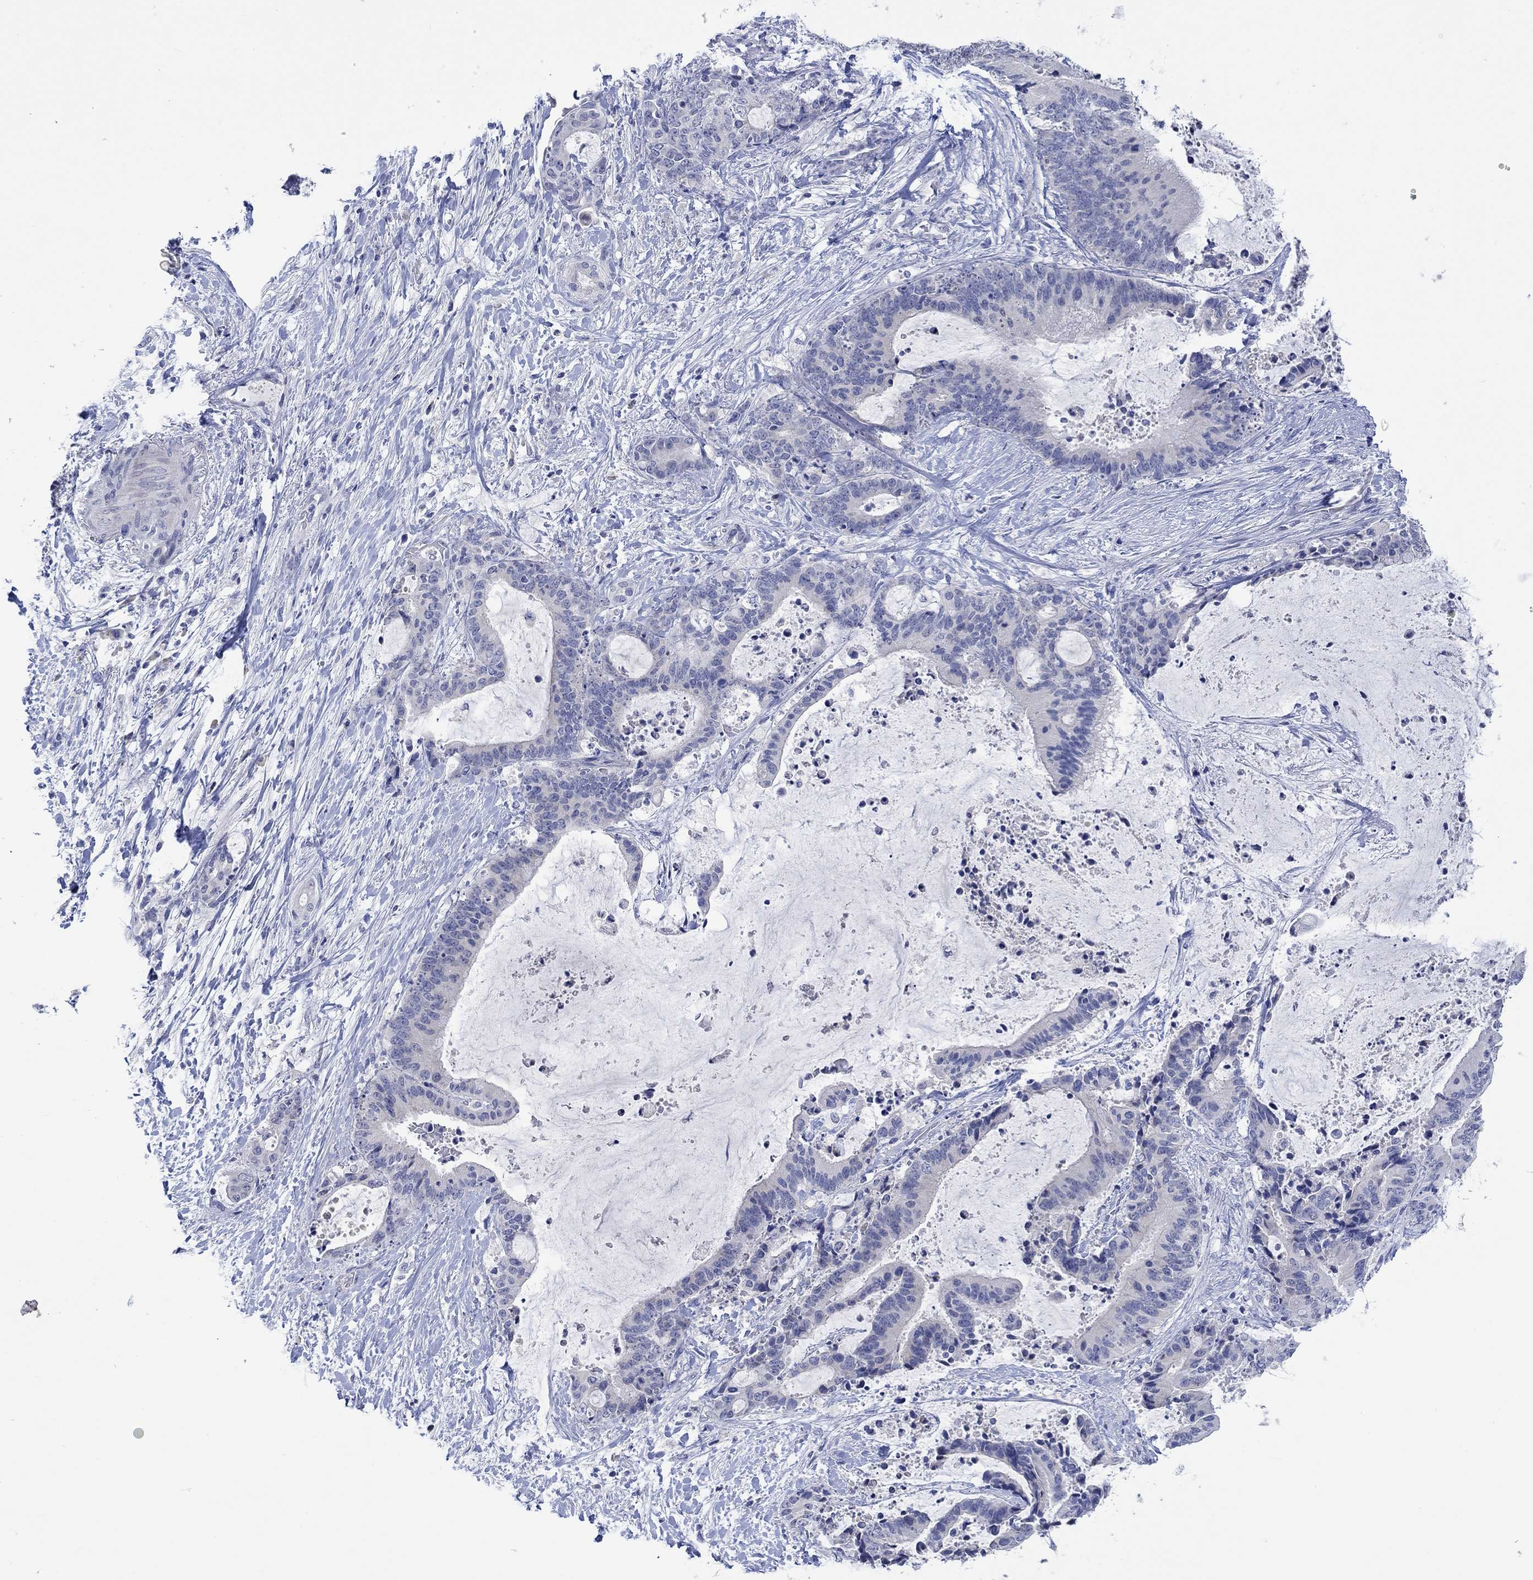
{"staining": {"intensity": "negative", "quantity": "none", "location": "none"}, "tissue": "liver cancer", "cell_type": "Tumor cells", "image_type": "cancer", "snomed": [{"axis": "morphology", "description": "Cholangiocarcinoma"}, {"axis": "topography", "description": "Liver"}], "caption": "Immunohistochemical staining of human cholangiocarcinoma (liver) shows no significant positivity in tumor cells. Nuclei are stained in blue.", "gene": "DLK1", "patient": {"sex": "female", "age": 73}}